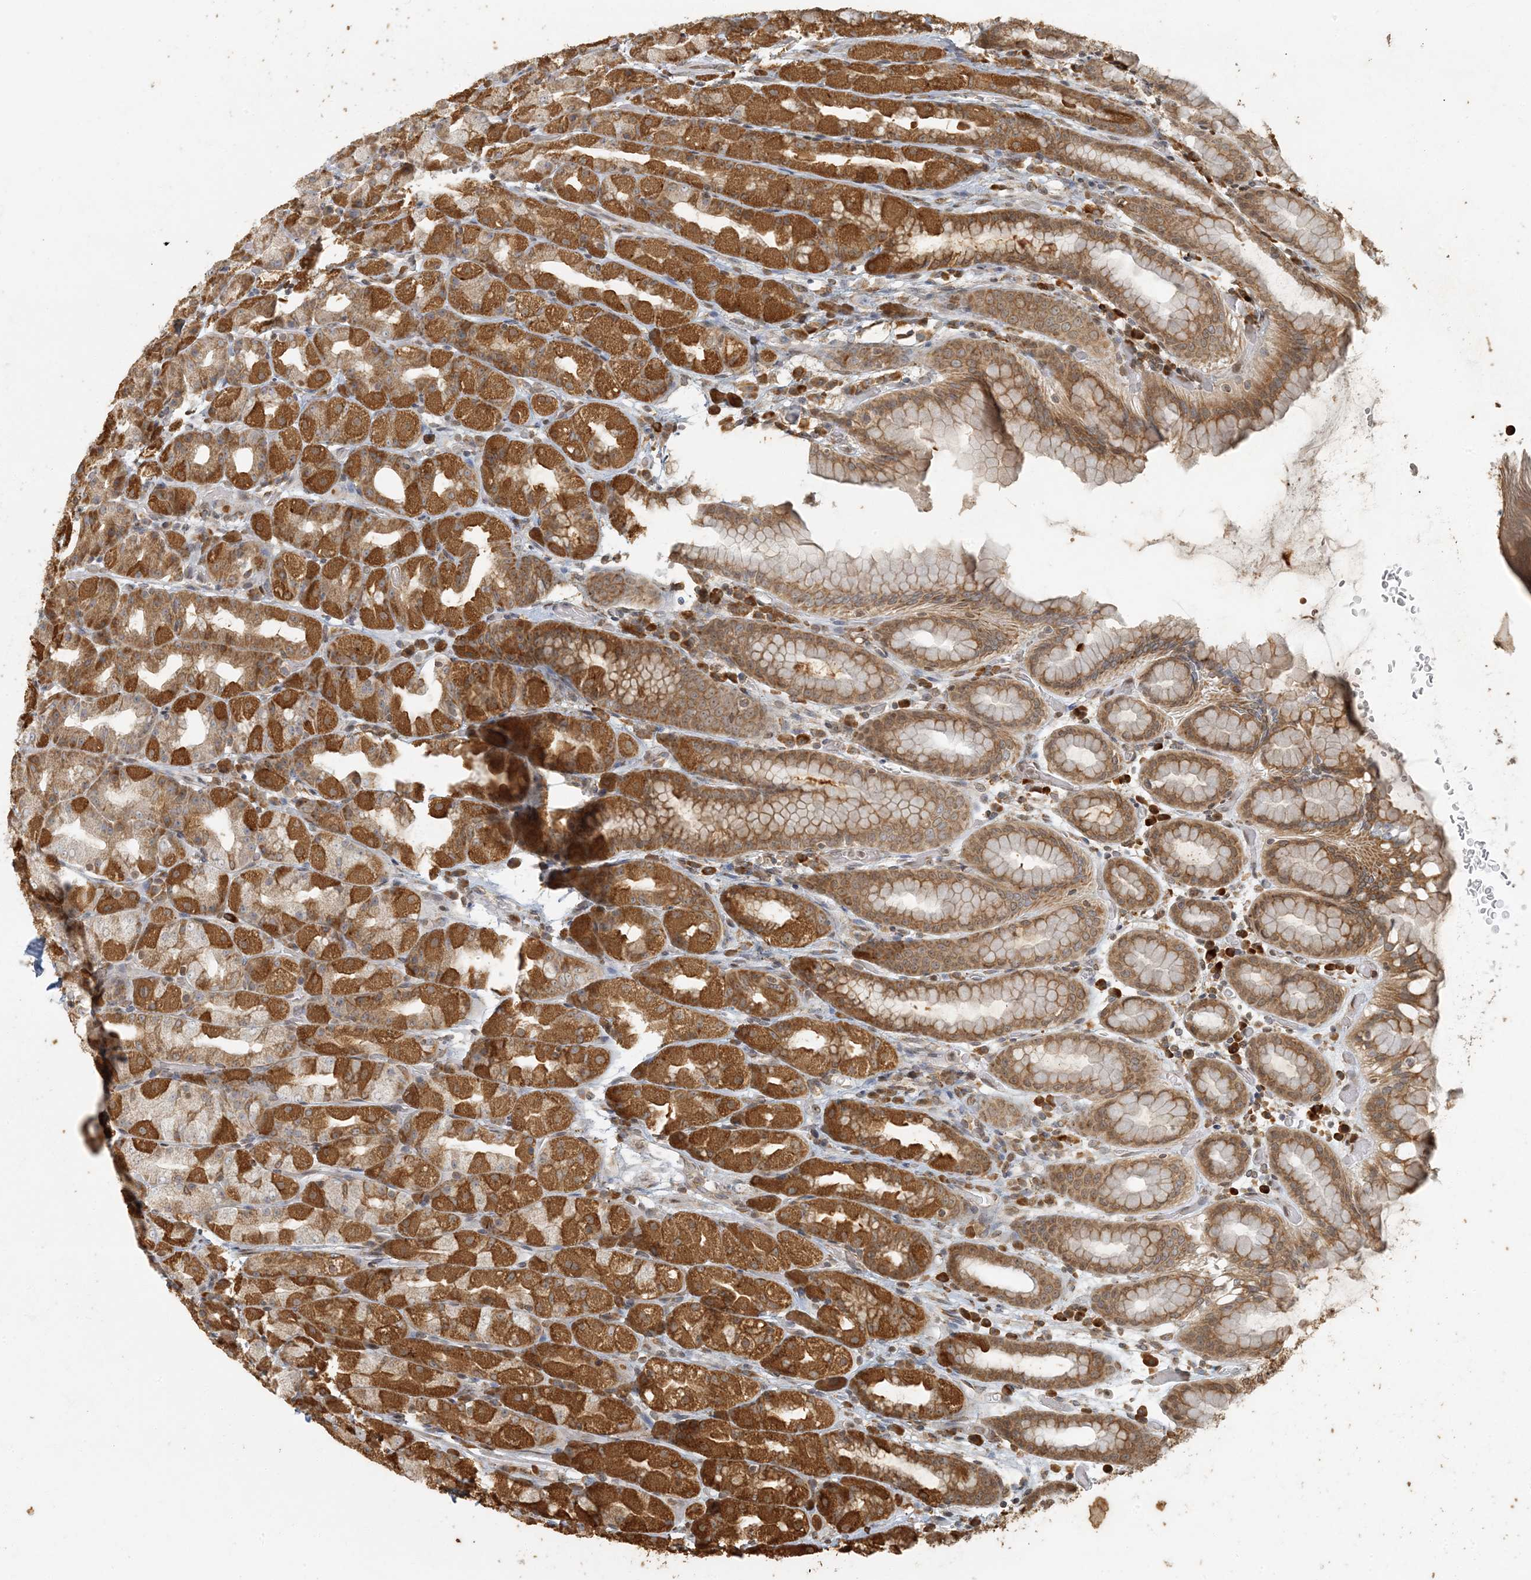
{"staining": {"intensity": "moderate", "quantity": ">75%", "location": "cytoplasmic/membranous"}, "tissue": "stomach", "cell_type": "Glandular cells", "image_type": "normal", "snomed": [{"axis": "morphology", "description": "Normal tissue, NOS"}, {"axis": "topography", "description": "Stomach, upper"}], "caption": "Stomach stained with immunohistochemistry (IHC) reveals moderate cytoplasmic/membranous positivity in approximately >75% of glandular cells.", "gene": "AK9", "patient": {"sex": "male", "age": 68}}